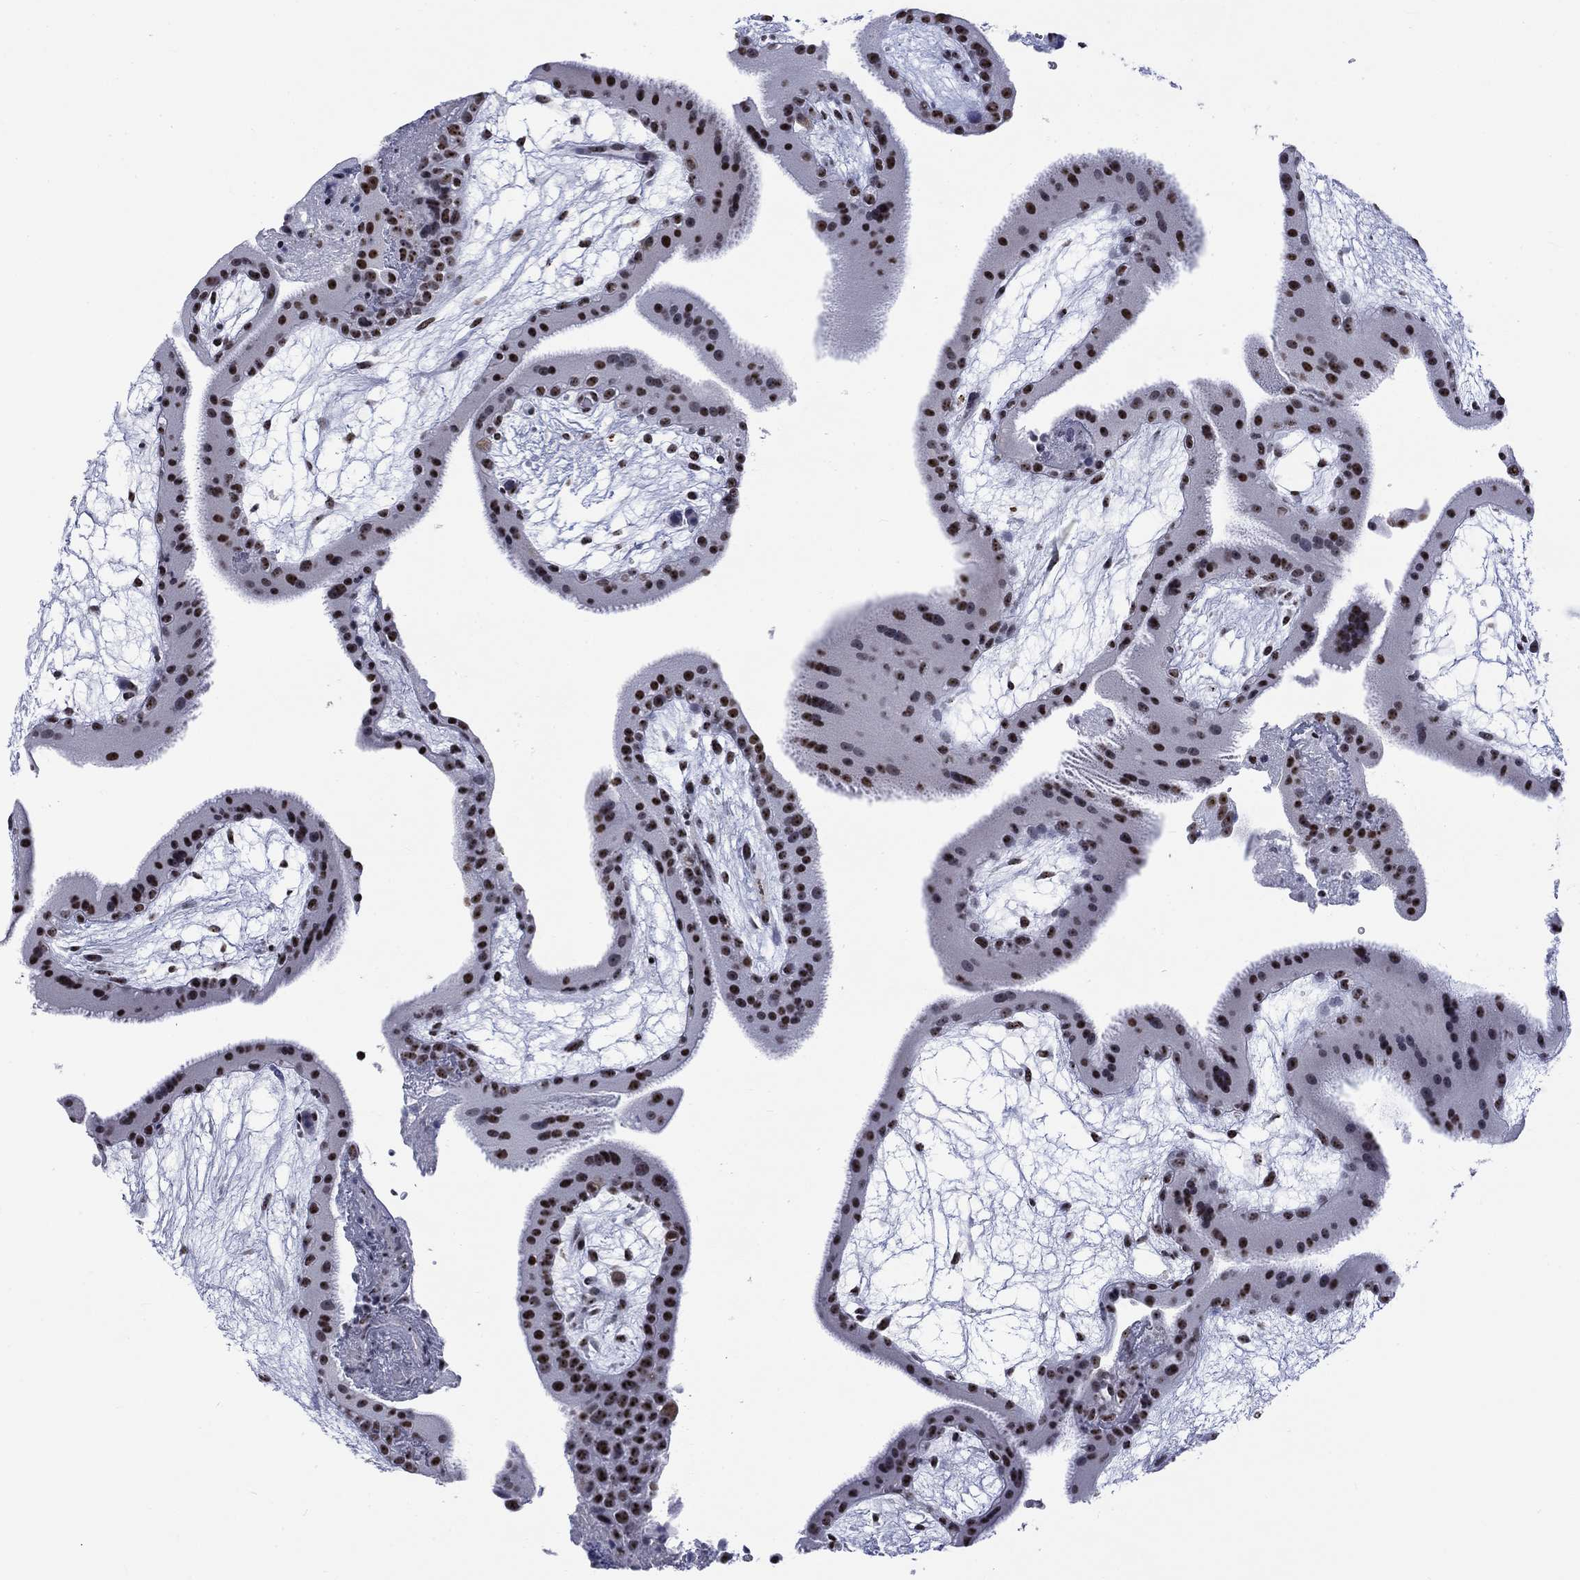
{"staining": {"intensity": "moderate", "quantity": ">75%", "location": "nuclear"}, "tissue": "placenta", "cell_type": "Decidual cells", "image_type": "normal", "snomed": [{"axis": "morphology", "description": "Normal tissue, NOS"}, {"axis": "topography", "description": "Placenta"}], "caption": "The immunohistochemical stain shows moderate nuclear positivity in decidual cells of unremarkable placenta. (DAB (3,3'-diaminobenzidine) IHC, brown staining for protein, blue staining for nuclei).", "gene": "CSRNP3", "patient": {"sex": "female", "age": 19}}